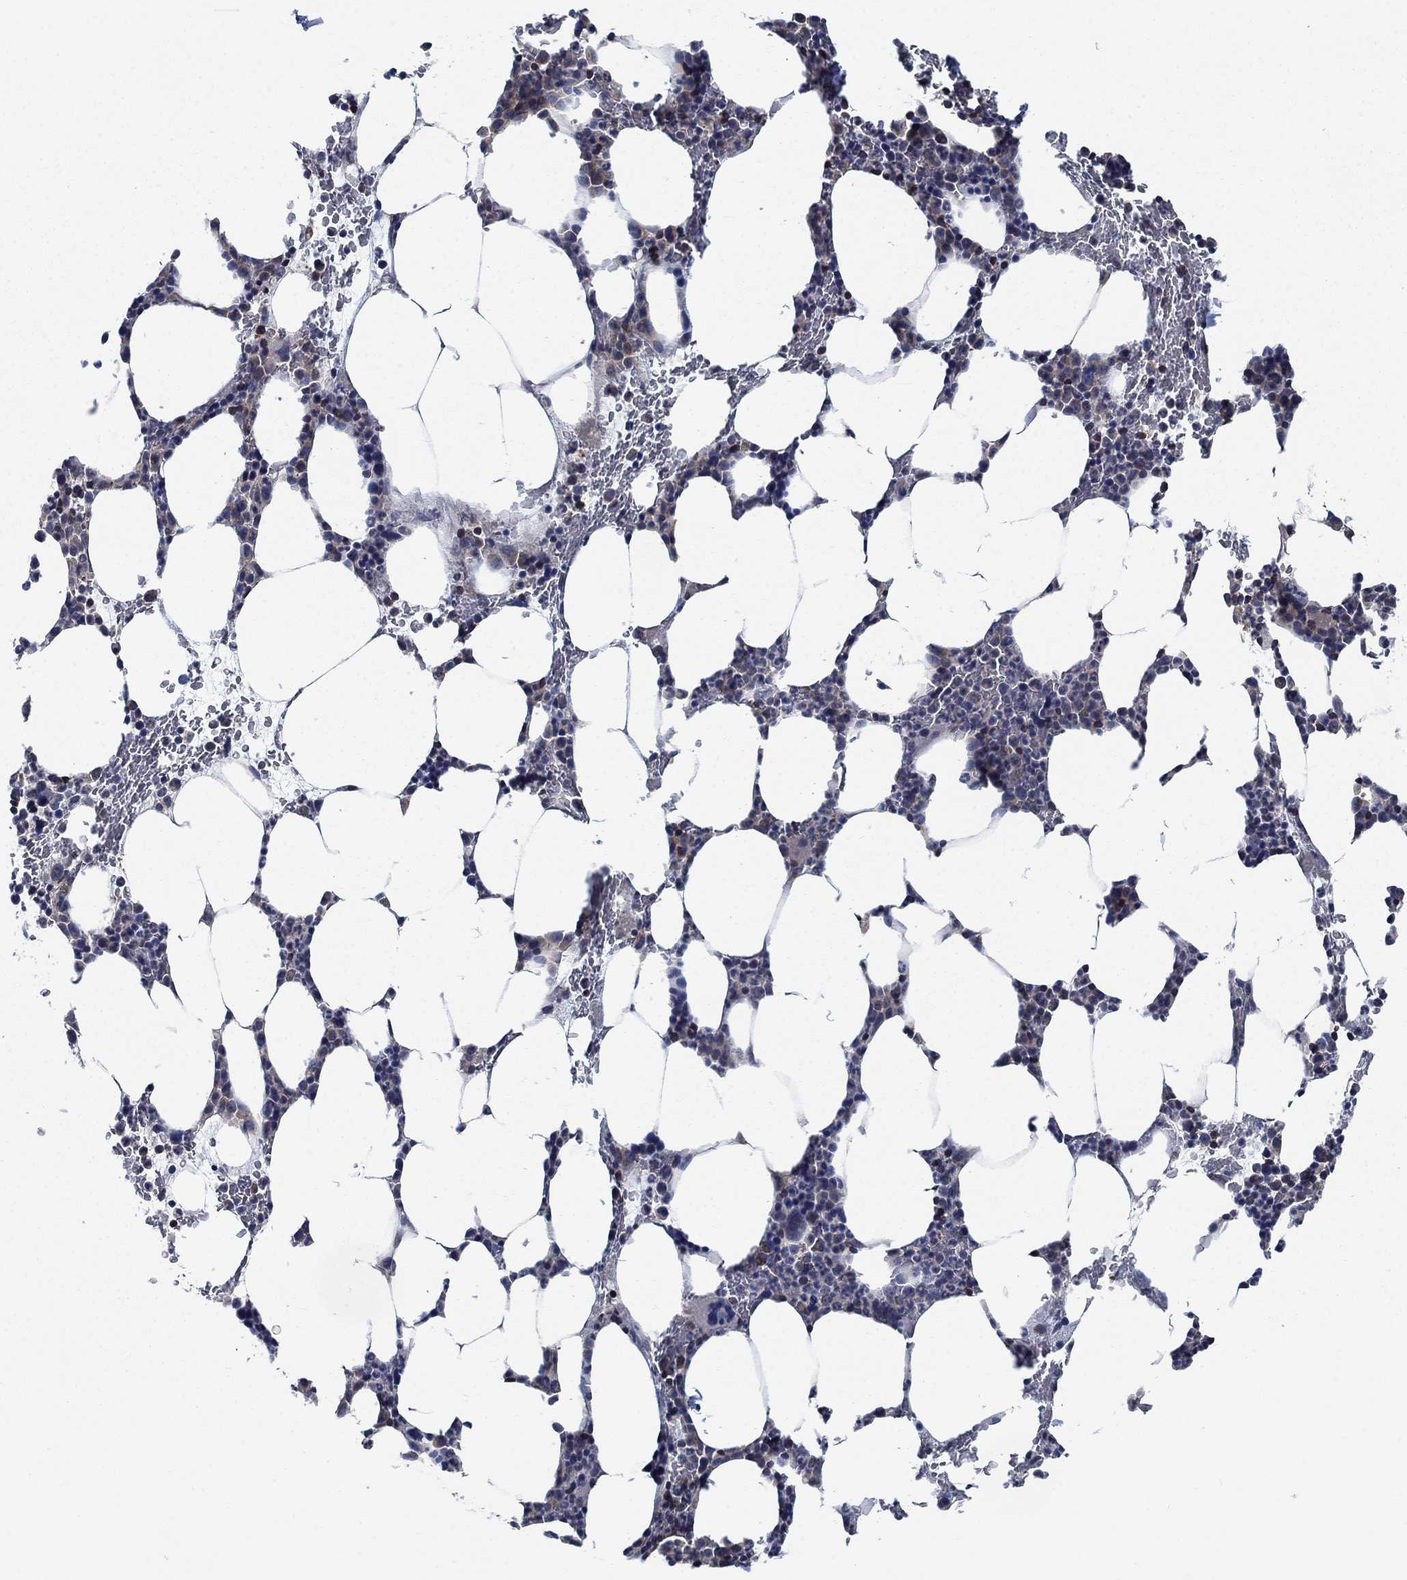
{"staining": {"intensity": "negative", "quantity": "none", "location": "none"}, "tissue": "bone marrow", "cell_type": "Hematopoietic cells", "image_type": "normal", "snomed": [{"axis": "morphology", "description": "Normal tissue, NOS"}, {"axis": "topography", "description": "Bone marrow"}], "caption": "Immunohistochemical staining of benign human bone marrow shows no significant staining in hematopoietic cells. Nuclei are stained in blue.", "gene": "STXBP6", "patient": {"sex": "male", "age": 83}}